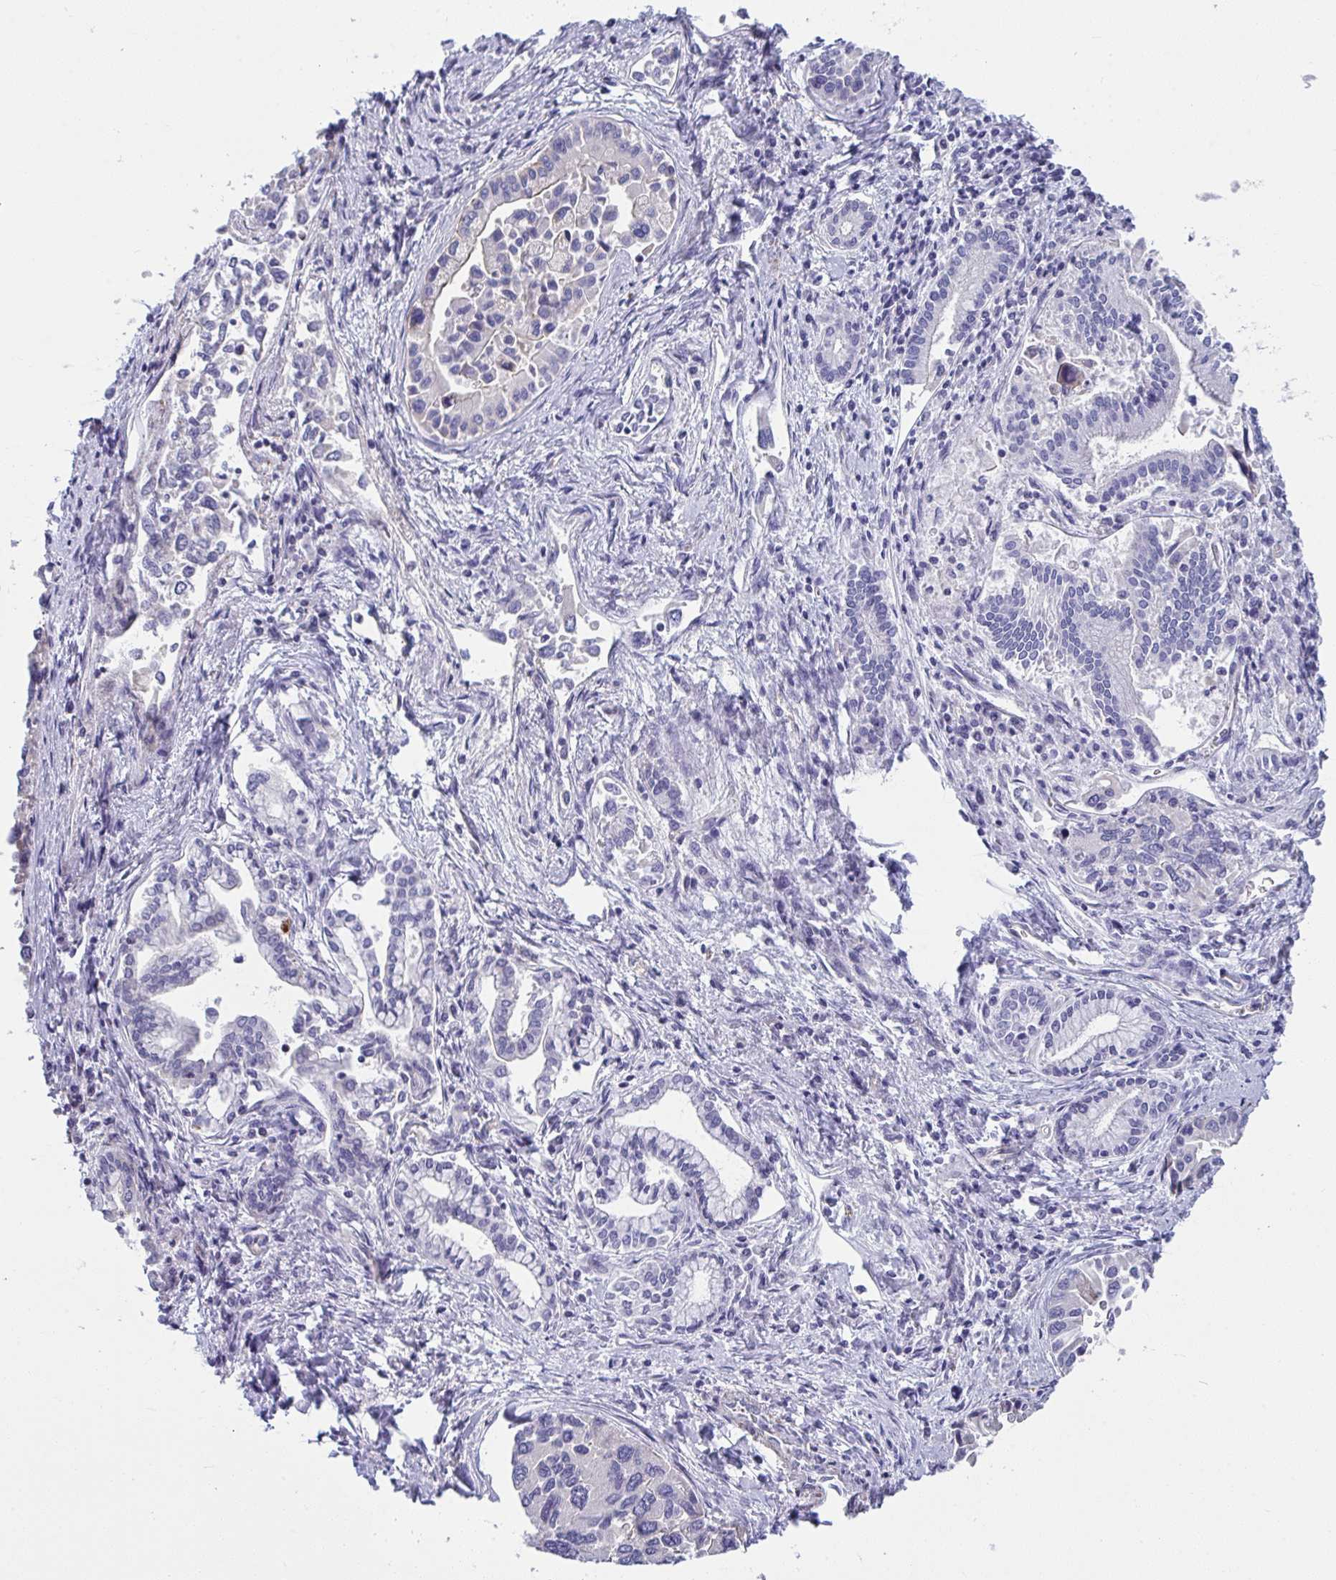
{"staining": {"intensity": "negative", "quantity": "none", "location": "none"}, "tissue": "liver cancer", "cell_type": "Tumor cells", "image_type": "cancer", "snomed": [{"axis": "morphology", "description": "Cholangiocarcinoma"}, {"axis": "topography", "description": "Liver"}], "caption": "This is an immunohistochemistry photomicrograph of human liver cancer (cholangiocarcinoma). There is no expression in tumor cells.", "gene": "MYL12A", "patient": {"sex": "male", "age": 66}}